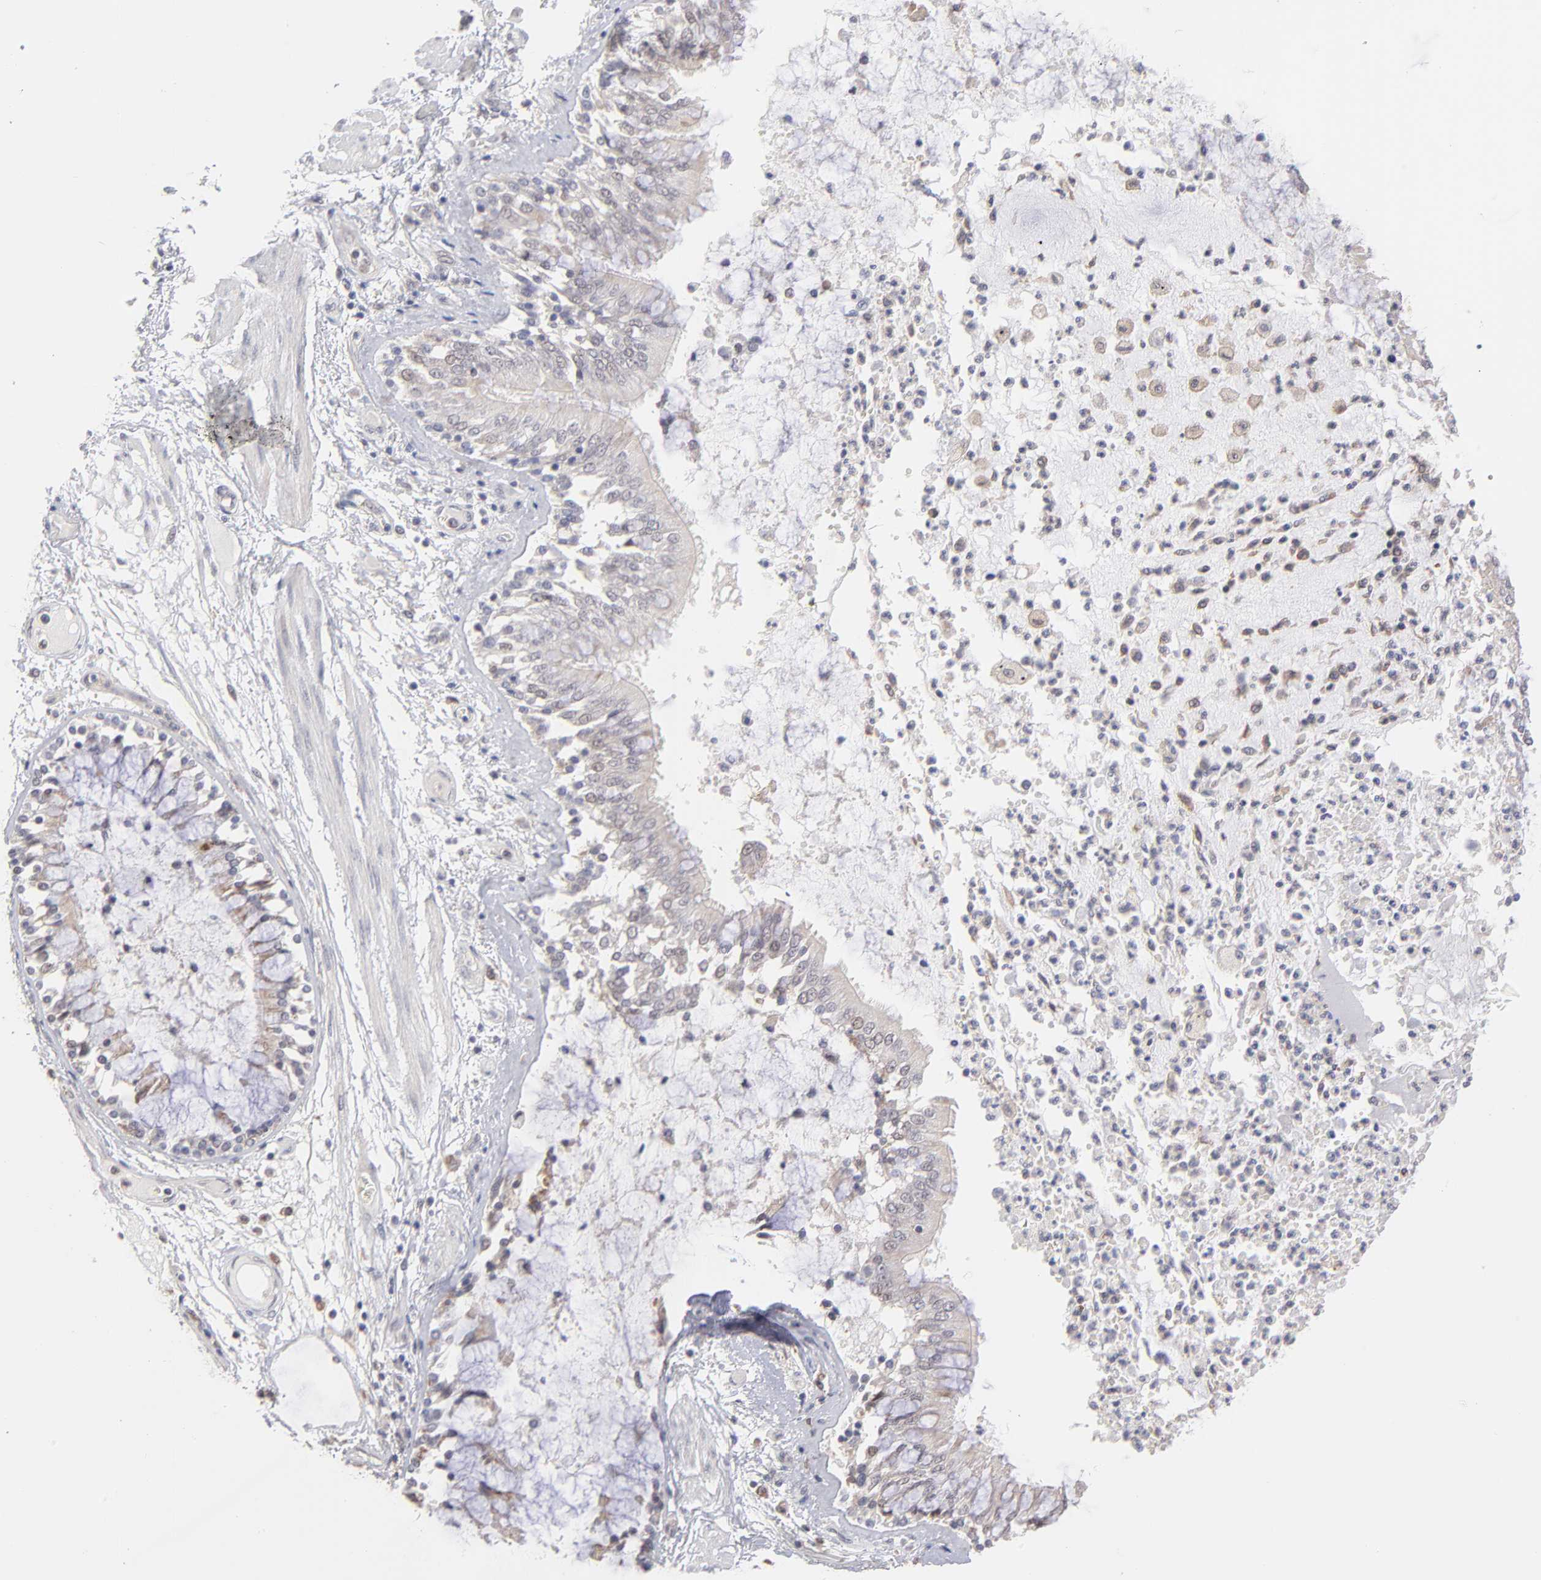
{"staining": {"intensity": "weak", "quantity": "<25%", "location": "nuclear"}, "tissue": "bronchus", "cell_type": "Respiratory epithelial cells", "image_type": "normal", "snomed": [{"axis": "morphology", "description": "Normal tissue, NOS"}, {"axis": "topography", "description": "Cartilage tissue"}, {"axis": "topography", "description": "Bronchus"}, {"axis": "topography", "description": "Lung"}], "caption": "The image displays no significant staining in respiratory epithelial cells of bronchus.", "gene": "OAS1", "patient": {"sex": "female", "age": 49}}